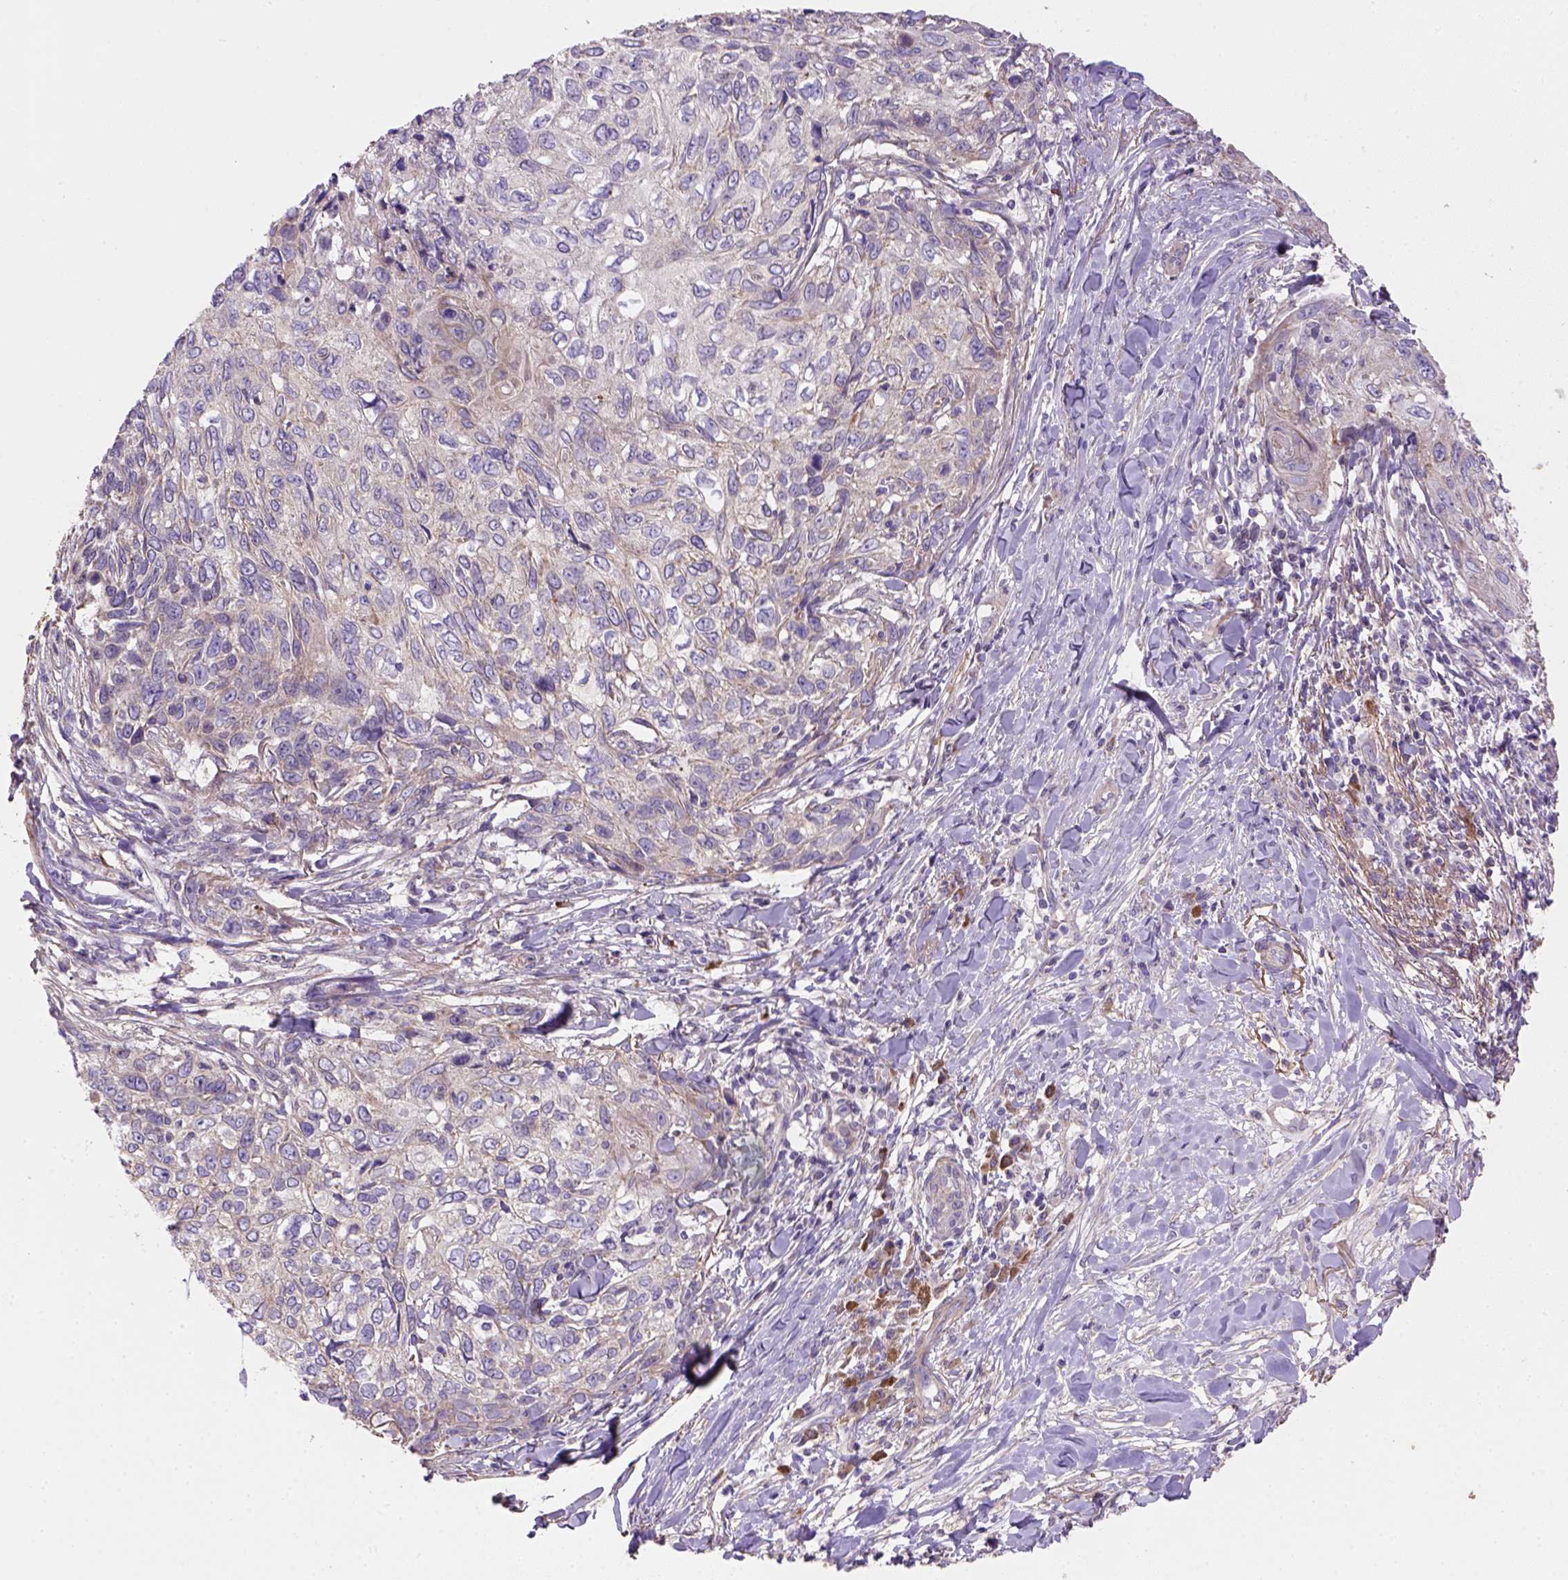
{"staining": {"intensity": "negative", "quantity": "none", "location": "none"}, "tissue": "skin cancer", "cell_type": "Tumor cells", "image_type": "cancer", "snomed": [{"axis": "morphology", "description": "Squamous cell carcinoma, NOS"}, {"axis": "topography", "description": "Skin"}], "caption": "A photomicrograph of human skin cancer (squamous cell carcinoma) is negative for staining in tumor cells.", "gene": "HTRA1", "patient": {"sex": "male", "age": 92}}